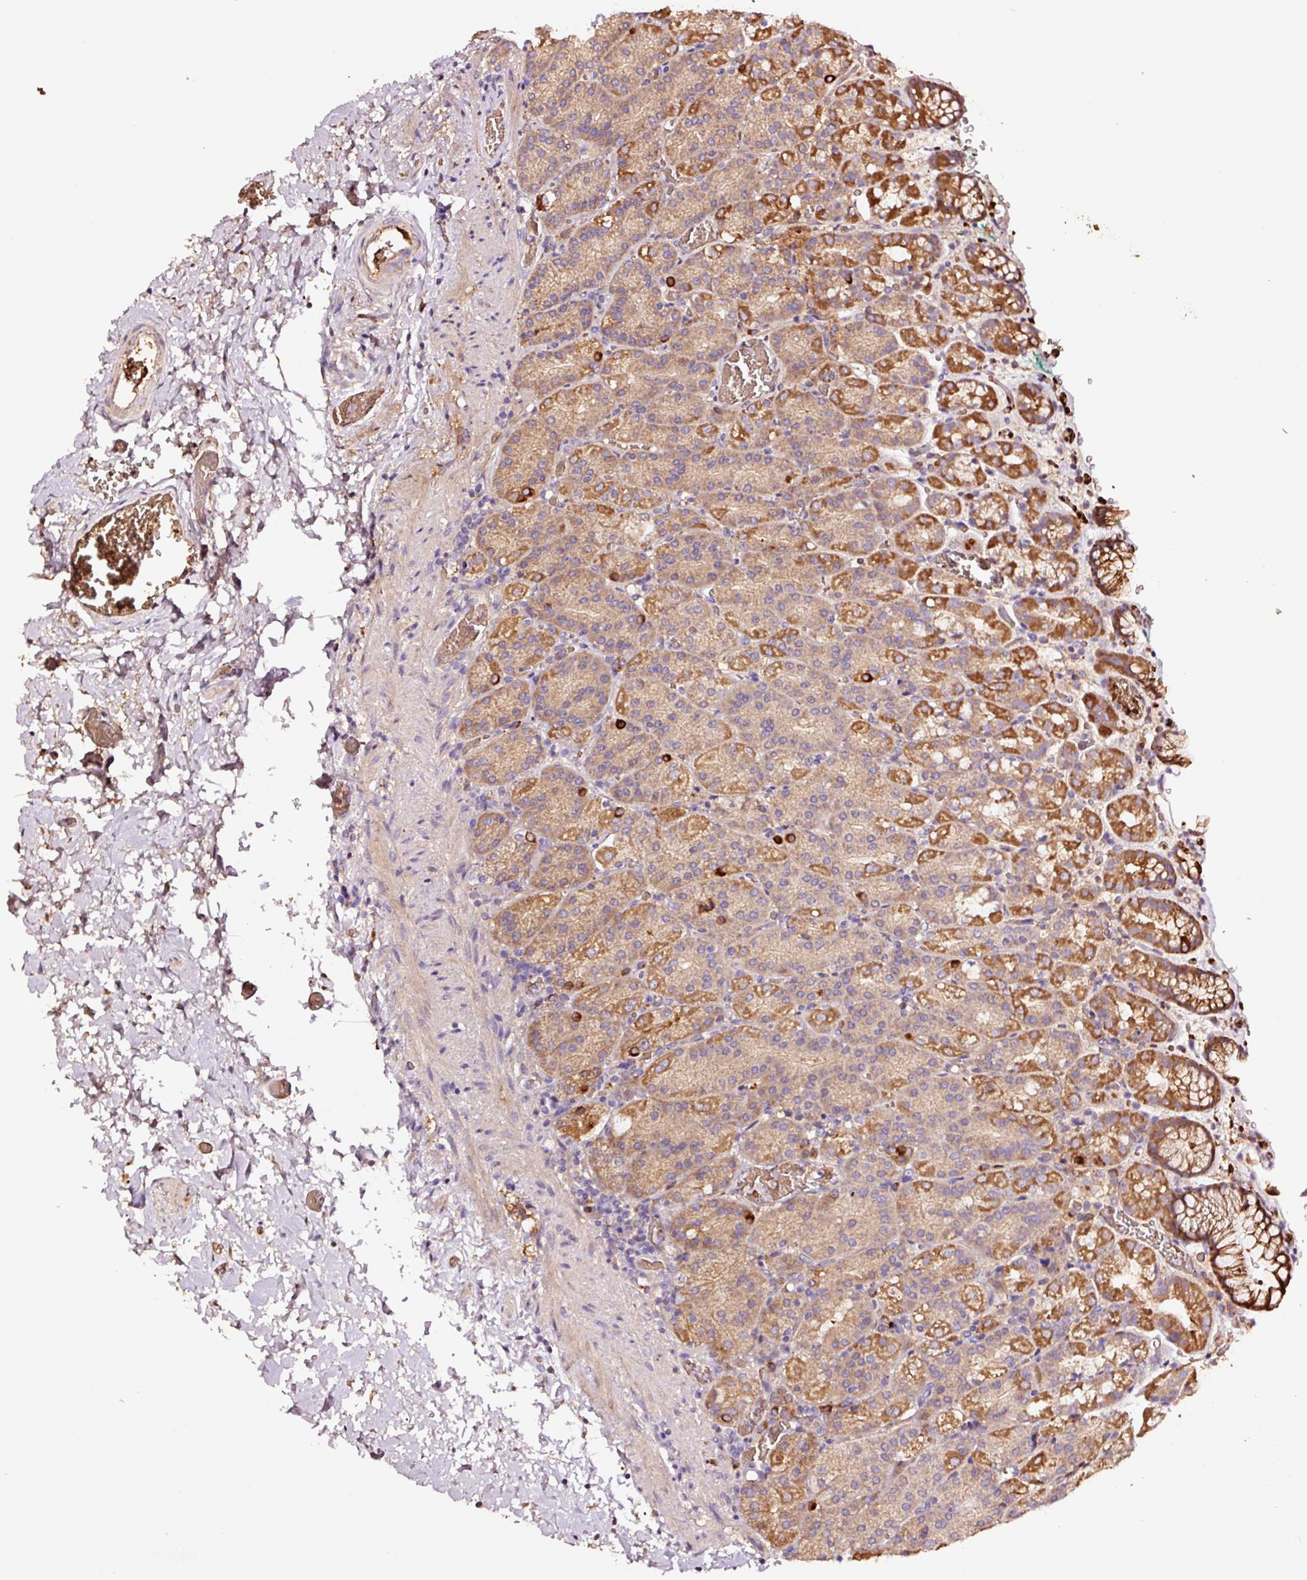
{"staining": {"intensity": "strong", "quantity": "25%-75%", "location": "cytoplasmic/membranous"}, "tissue": "stomach", "cell_type": "Glandular cells", "image_type": "normal", "snomed": [{"axis": "morphology", "description": "Normal tissue, NOS"}, {"axis": "topography", "description": "Stomach, upper"}], "caption": "IHC (DAB (3,3'-diaminobenzidine)) staining of benign human stomach shows strong cytoplasmic/membranous protein expression in approximately 25%-75% of glandular cells. (IHC, brightfield microscopy, high magnification).", "gene": "PGLYRP2", "patient": {"sex": "female", "age": 81}}